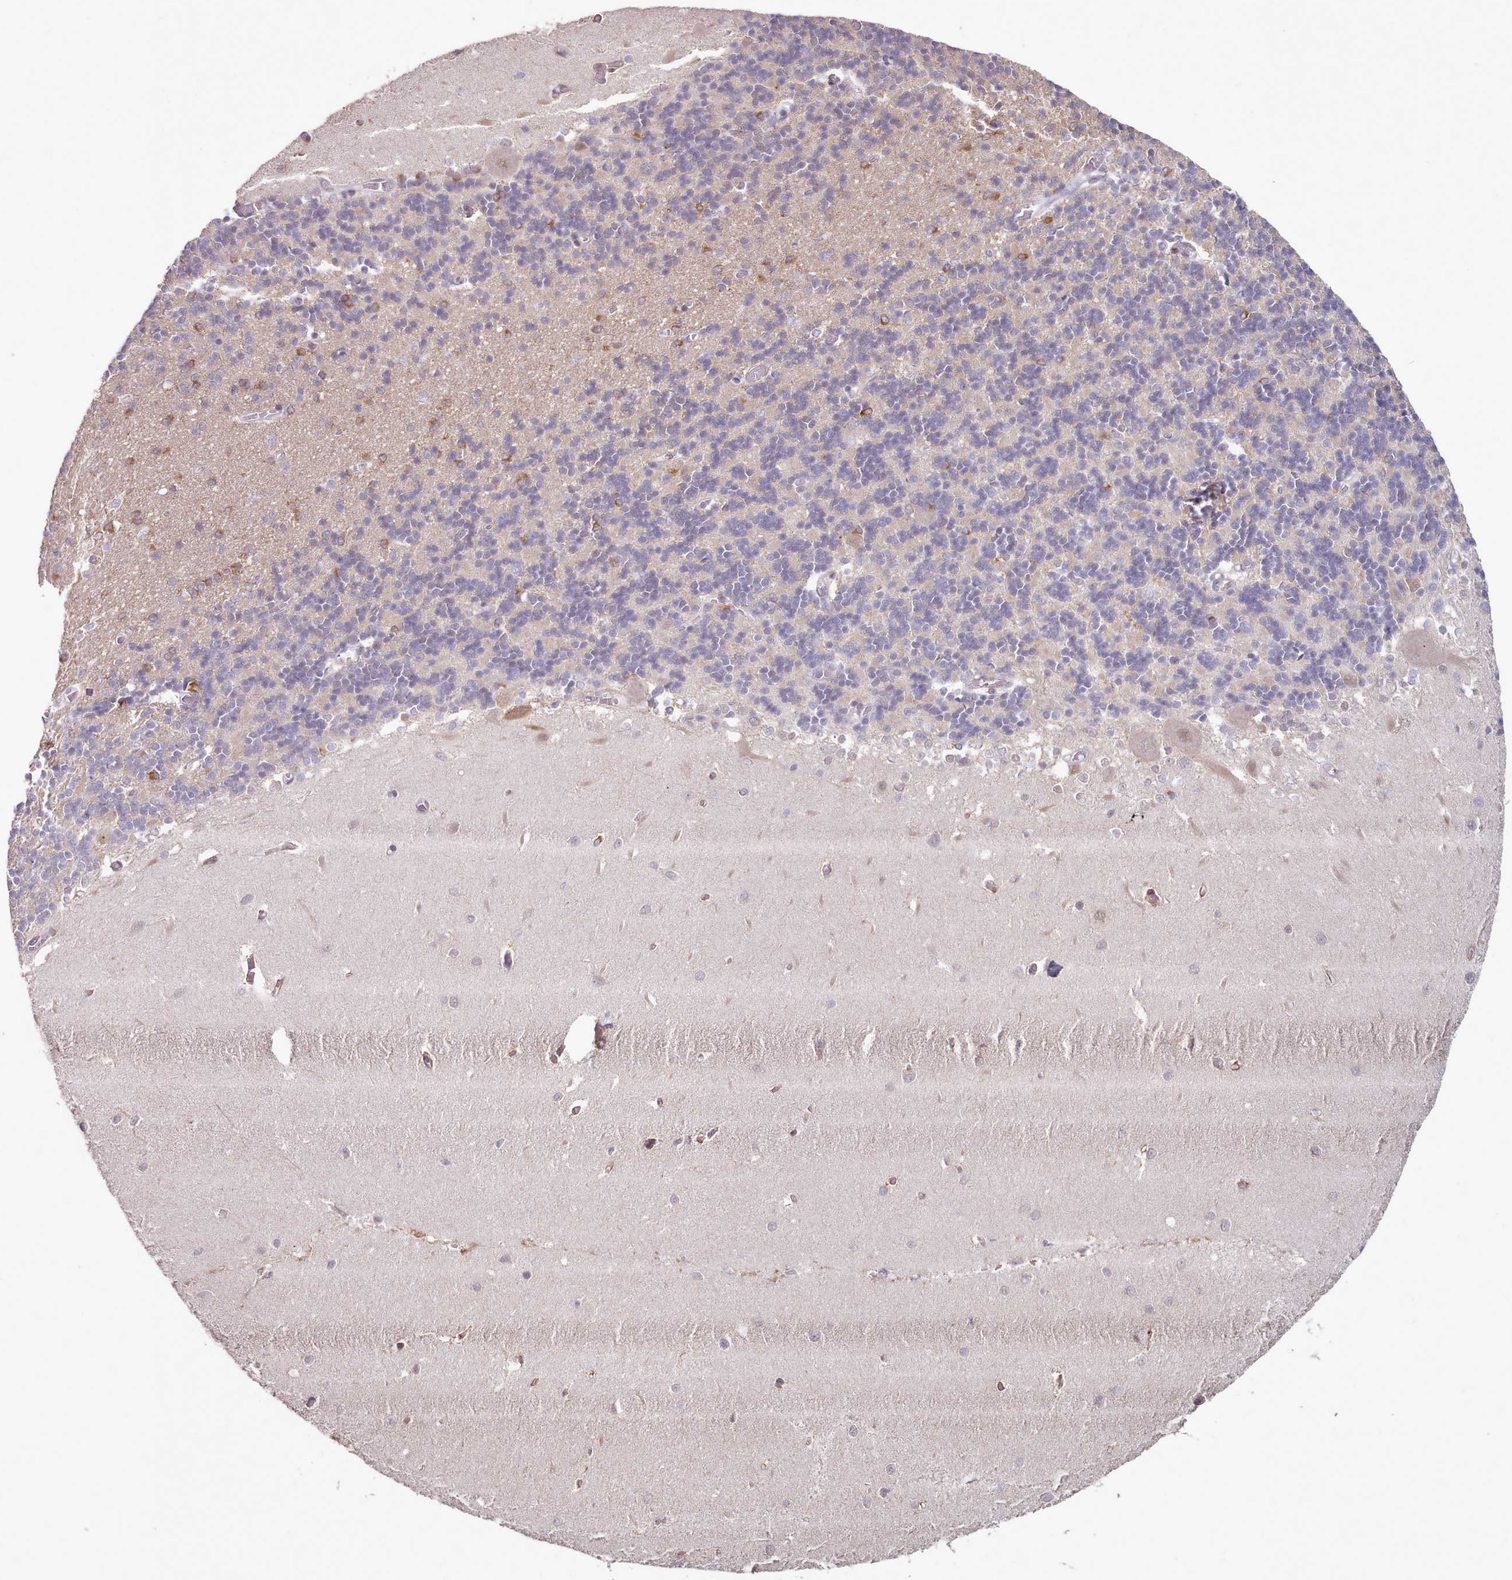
{"staining": {"intensity": "strong", "quantity": "<25%", "location": "cytoplasmic/membranous"}, "tissue": "cerebellum", "cell_type": "Cells in granular layer", "image_type": "normal", "snomed": [{"axis": "morphology", "description": "Normal tissue, NOS"}, {"axis": "topography", "description": "Cerebellum"}], "caption": "This histopathology image demonstrates benign cerebellum stained with immunohistochemistry (IHC) to label a protein in brown. The cytoplasmic/membranous of cells in granular layer show strong positivity for the protein. Nuclei are counter-stained blue.", "gene": "CES3", "patient": {"sex": "male", "age": 37}}